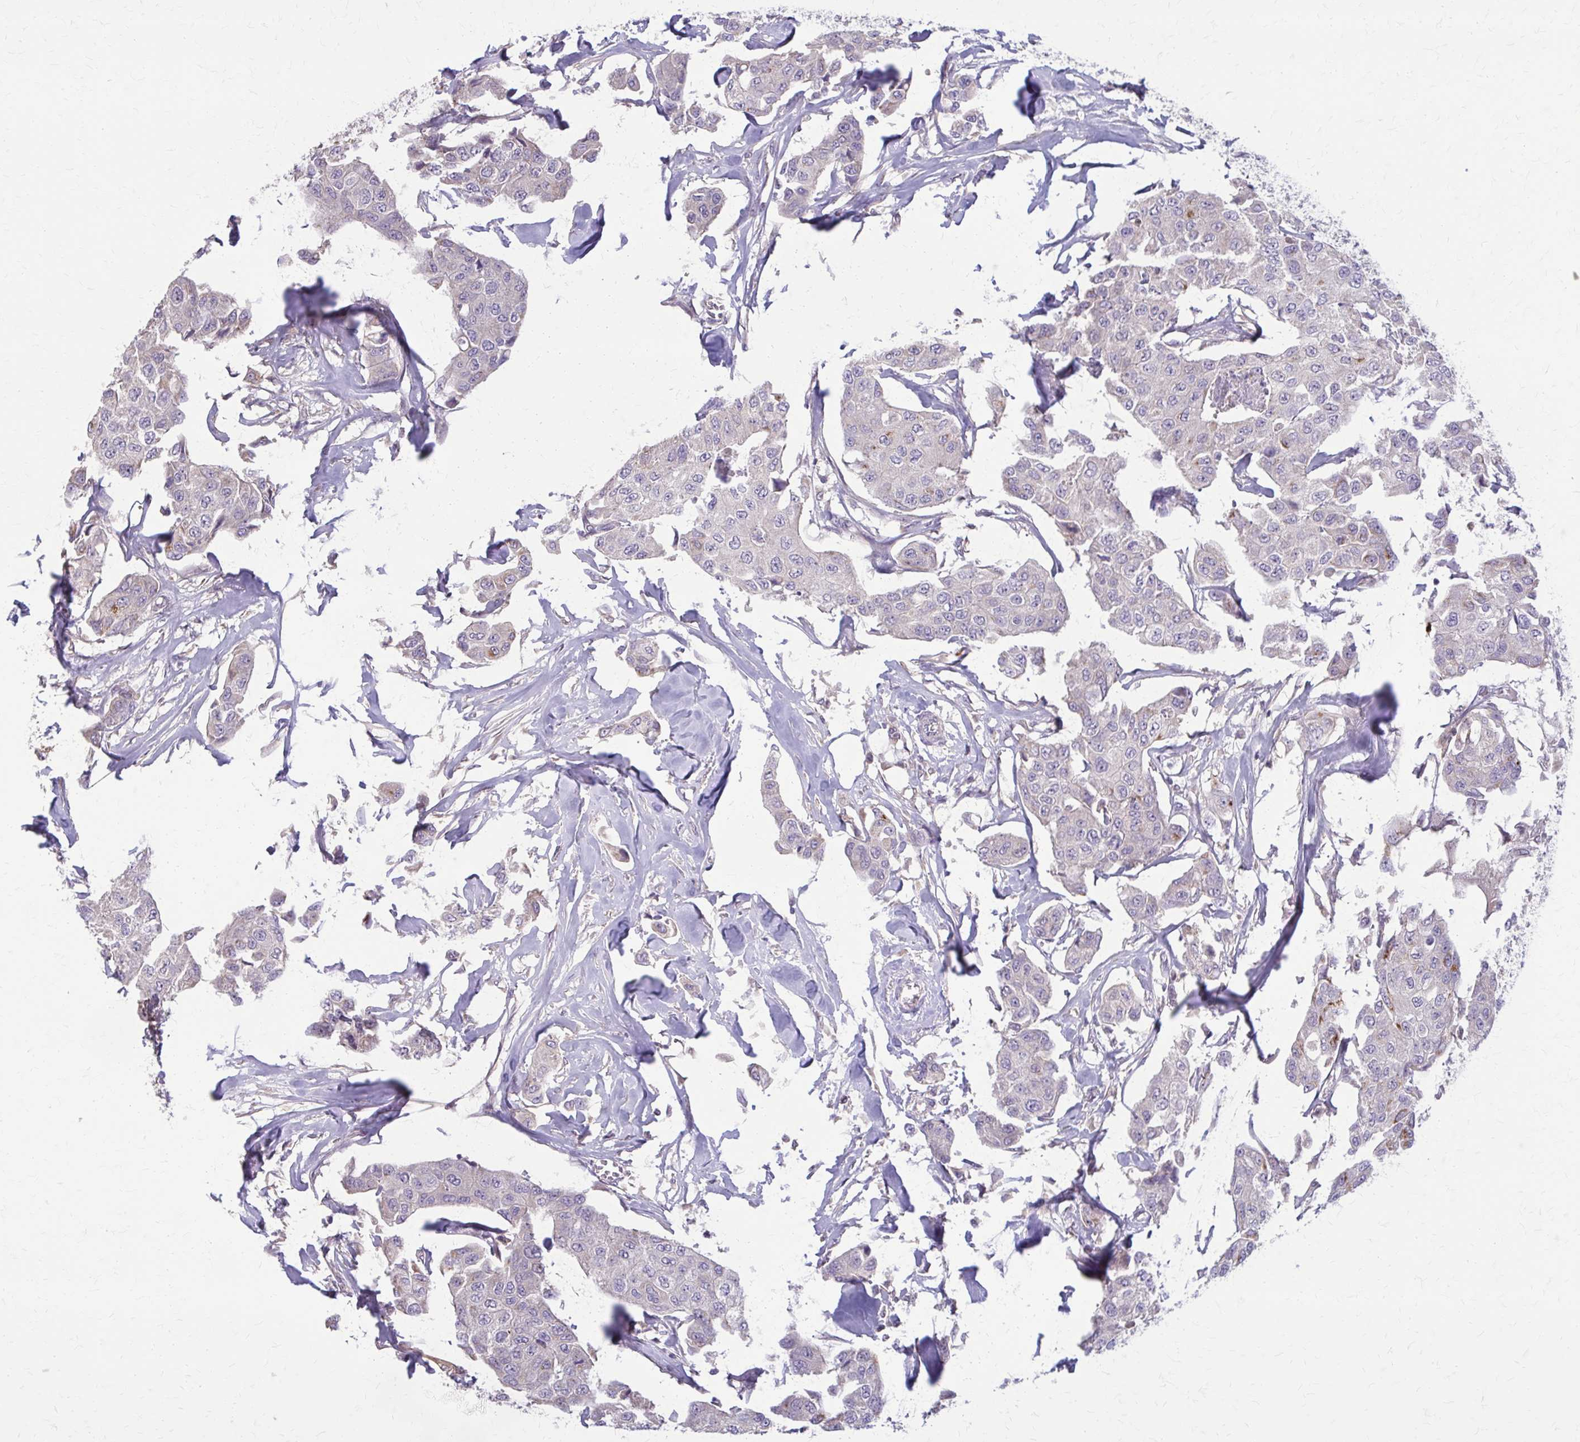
{"staining": {"intensity": "moderate", "quantity": "<25%", "location": "cytoplasmic/membranous"}, "tissue": "breast cancer", "cell_type": "Tumor cells", "image_type": "cancer", "snomed": [{"axis": "morphology", "description": "Duct carcinoma"}, {"axis": "topography", "description": "Breast"}, {"axis": "topography", "description": "Lymph node"}], "caption": "Moderate cytoplasmic/membranous expression is present in about <25% of tumor cells in invasive ductal carcinoma (breast). The staining was performed using DAB to visualize the protein expression in brown, while the nuclei were stained in blue with hematoxylin (Magnification: 20x).", "gene": "NRBF2", "patient": {"sex": "female", "age": 80}}